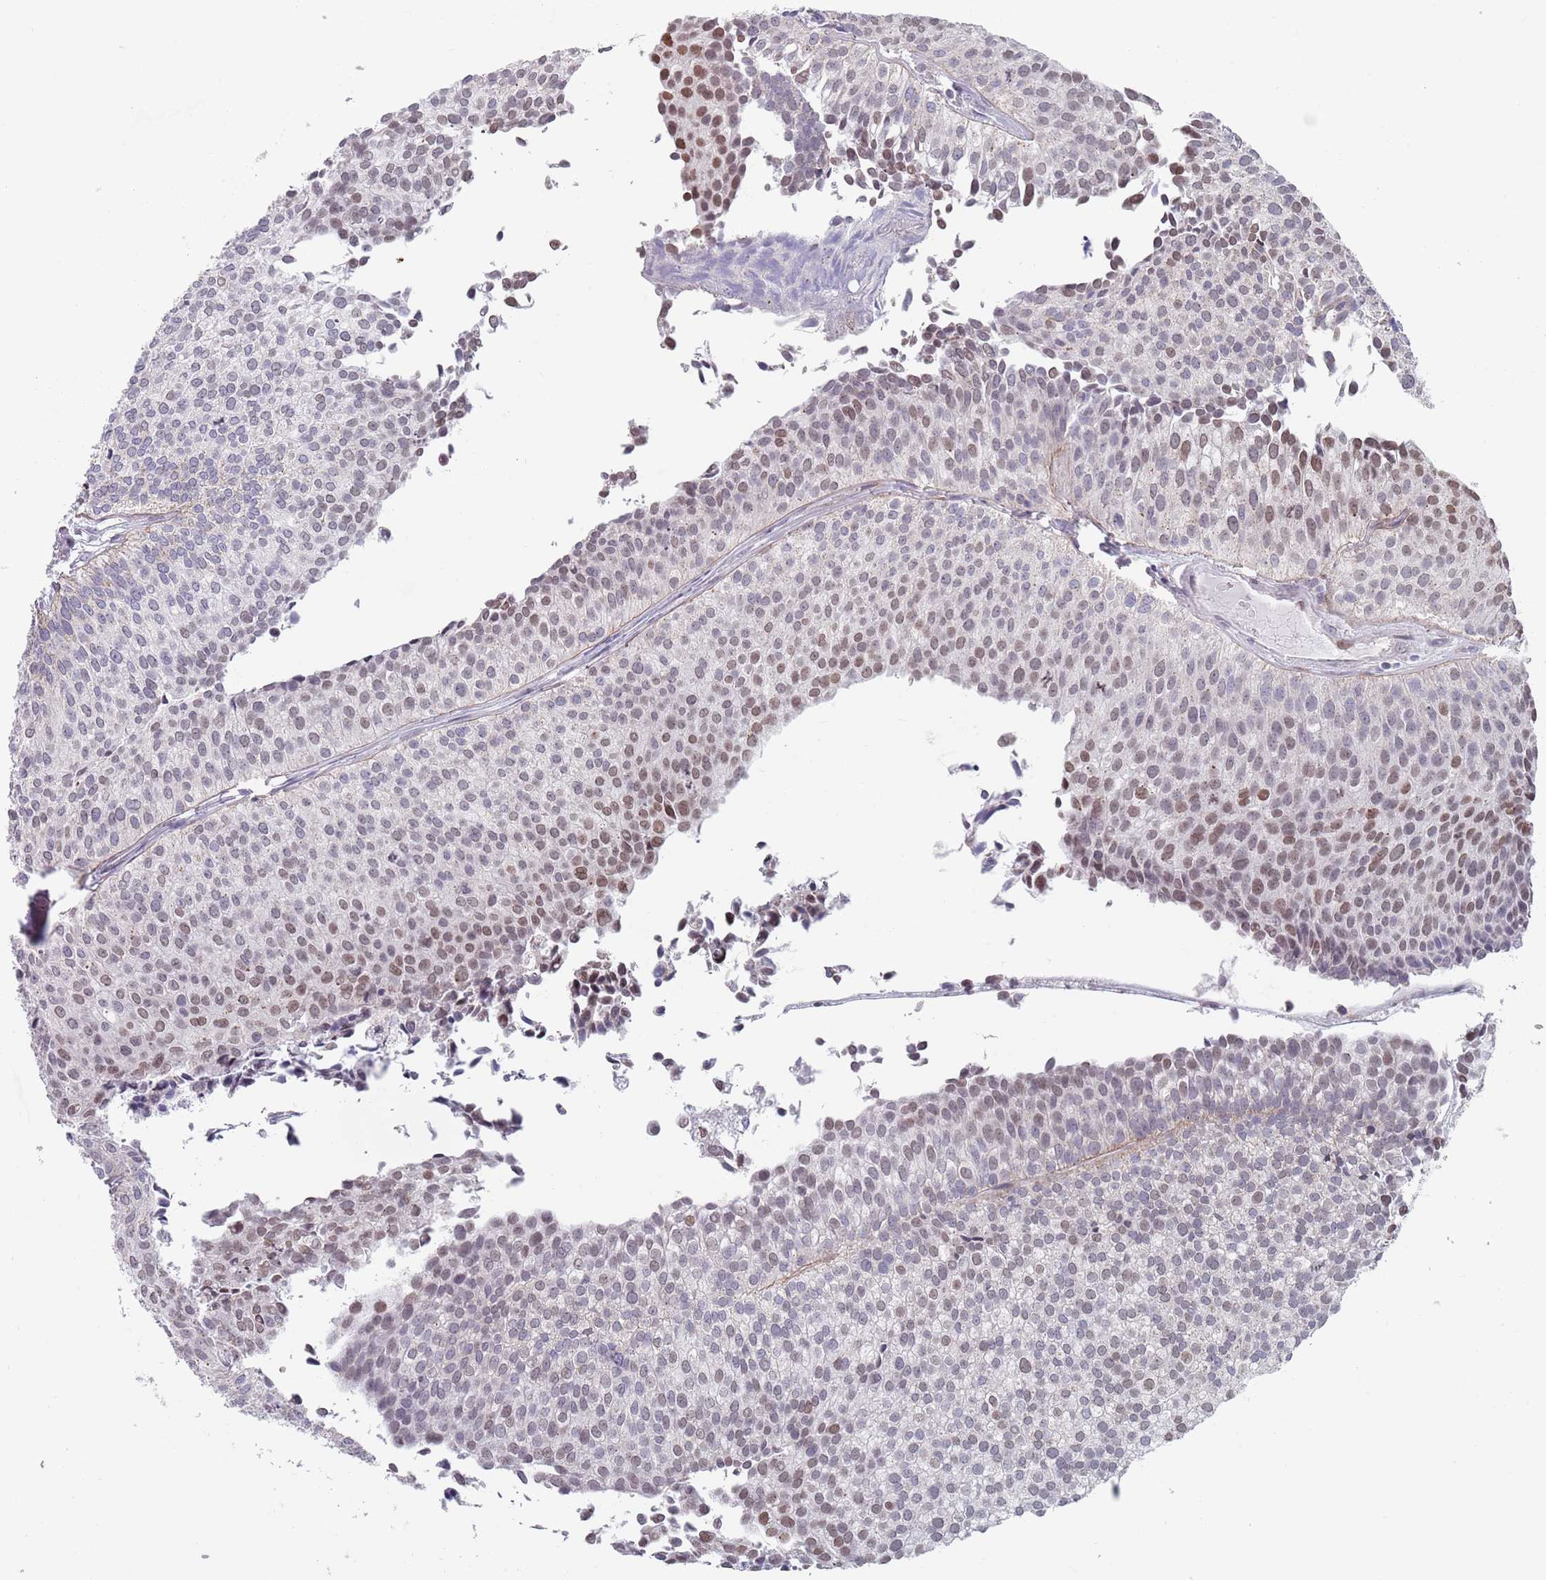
{"staining": {"intensity": "moderate", "quantity": "<25%", "location": "nuclear"}, "tissue": "urothelial cancer", "cell_type": "Tumor cells", "image_type": "cancer", "snomed": [{"axis": "morphology", "description": "Urothelial carcinoma, Low grade"}, {"axis": "topography", "description": "Urinary bladder"}], "caption": "Tumor cells demonstrate low levels of moderate nuclear expression in approximately <25% of cells in low-grade urothelial carcinoma.", "gene": "MFSD12", "patient": {"sex": "male", "age": 84}}